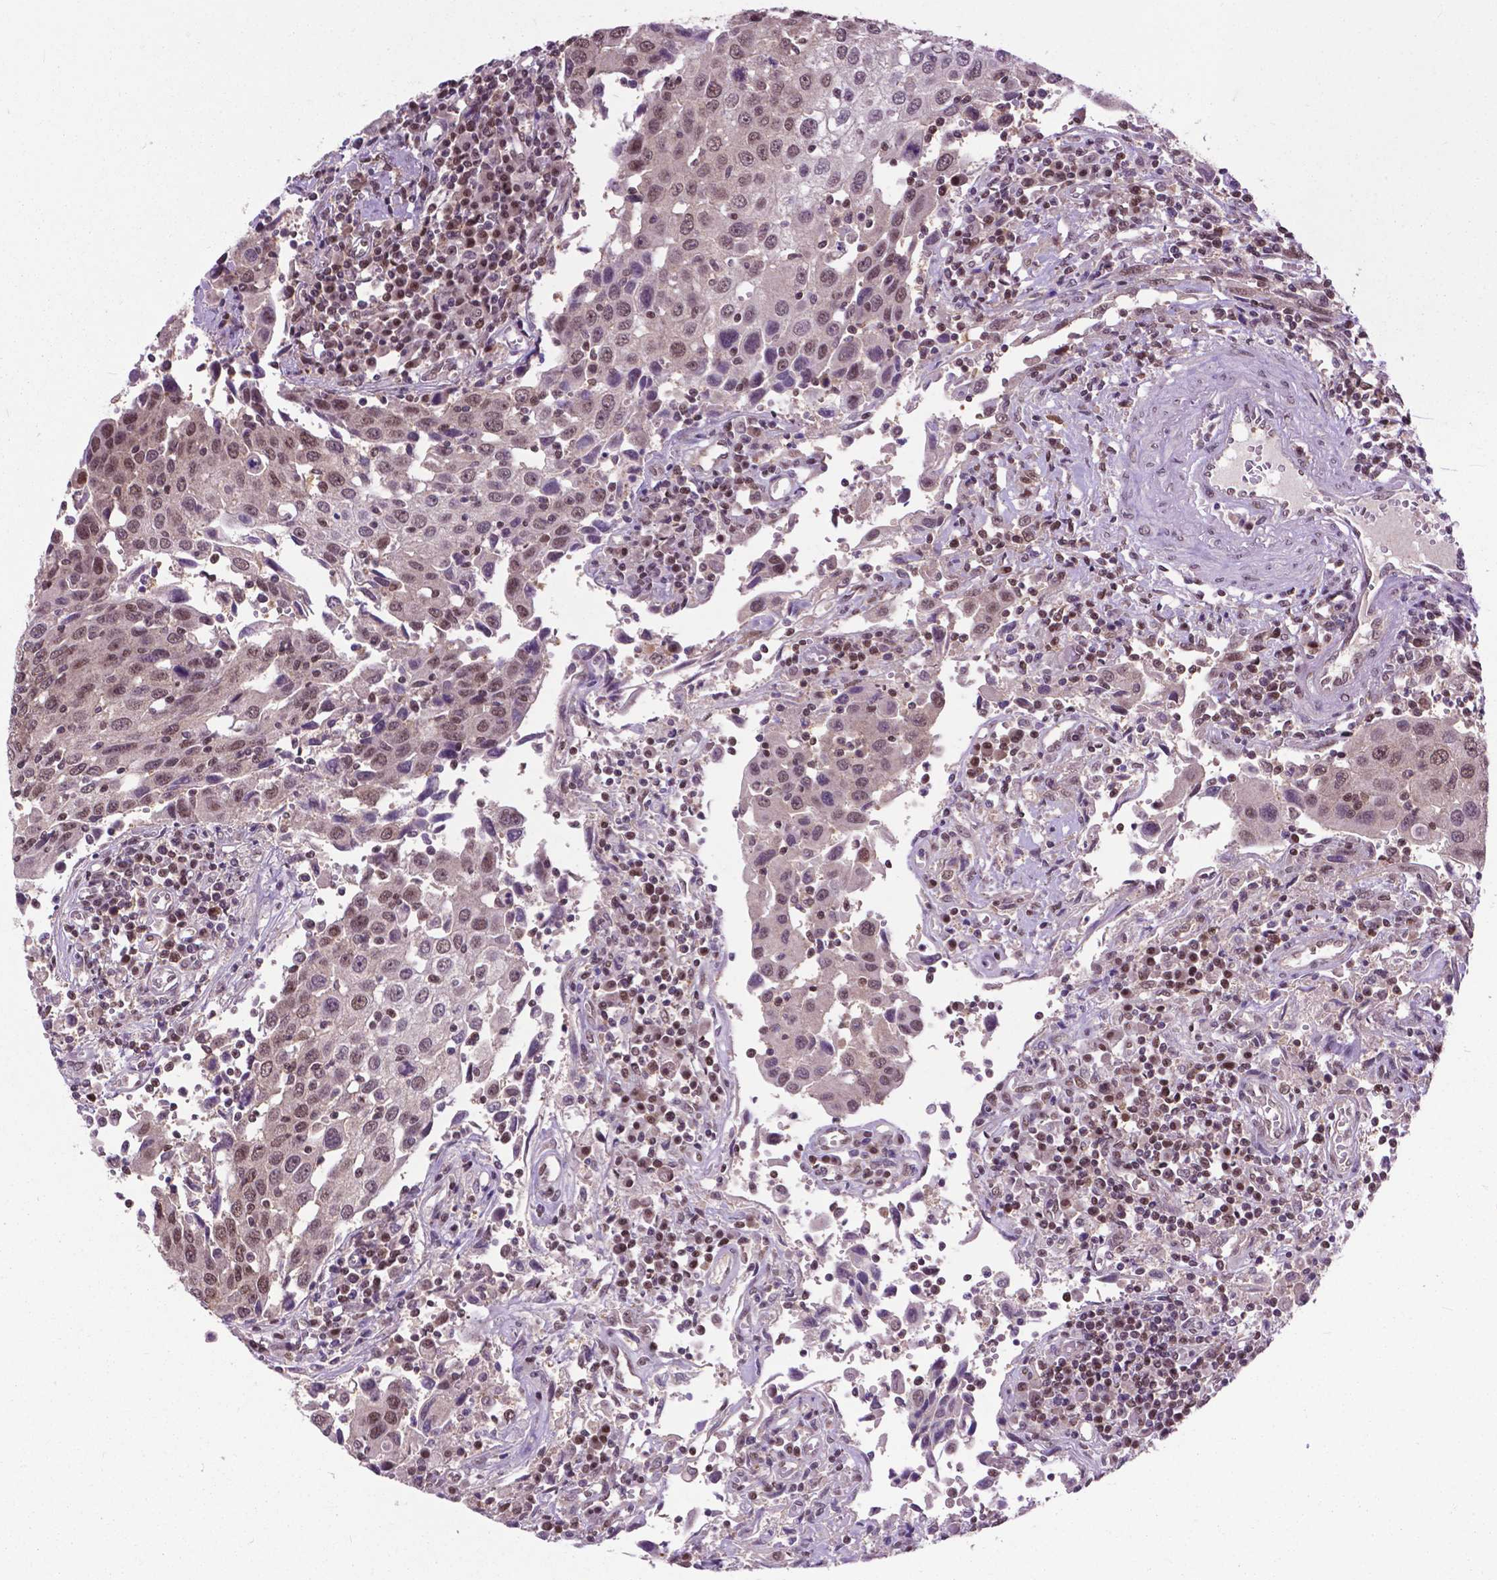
{"staining": {"intensity": "moderate", "quantity": ">75%", "location": "nuclear"}, "tissue": "urothelial cancer", "cell_type": "Tumor cells", "image_type": "cancer", "snomed": [{"axis": "morphology", "description": "Urothelial carcinoma, High grade"}, {"axis": "topography", "description": "Urinary bladder"}], "caption": "Brown immunohistochemical staining in human urothelial cancer reveals moderate nuclear positivity in approximately >75% of tumor cells. The staining is performed using DAB (3,3'-diaminobenzidine) brown chromogen to label protein expression. The nuclei are counter-stained blue using hematoxylin.", "gene": "FAF1", "patient": {"sex": "female", "age": 85}}